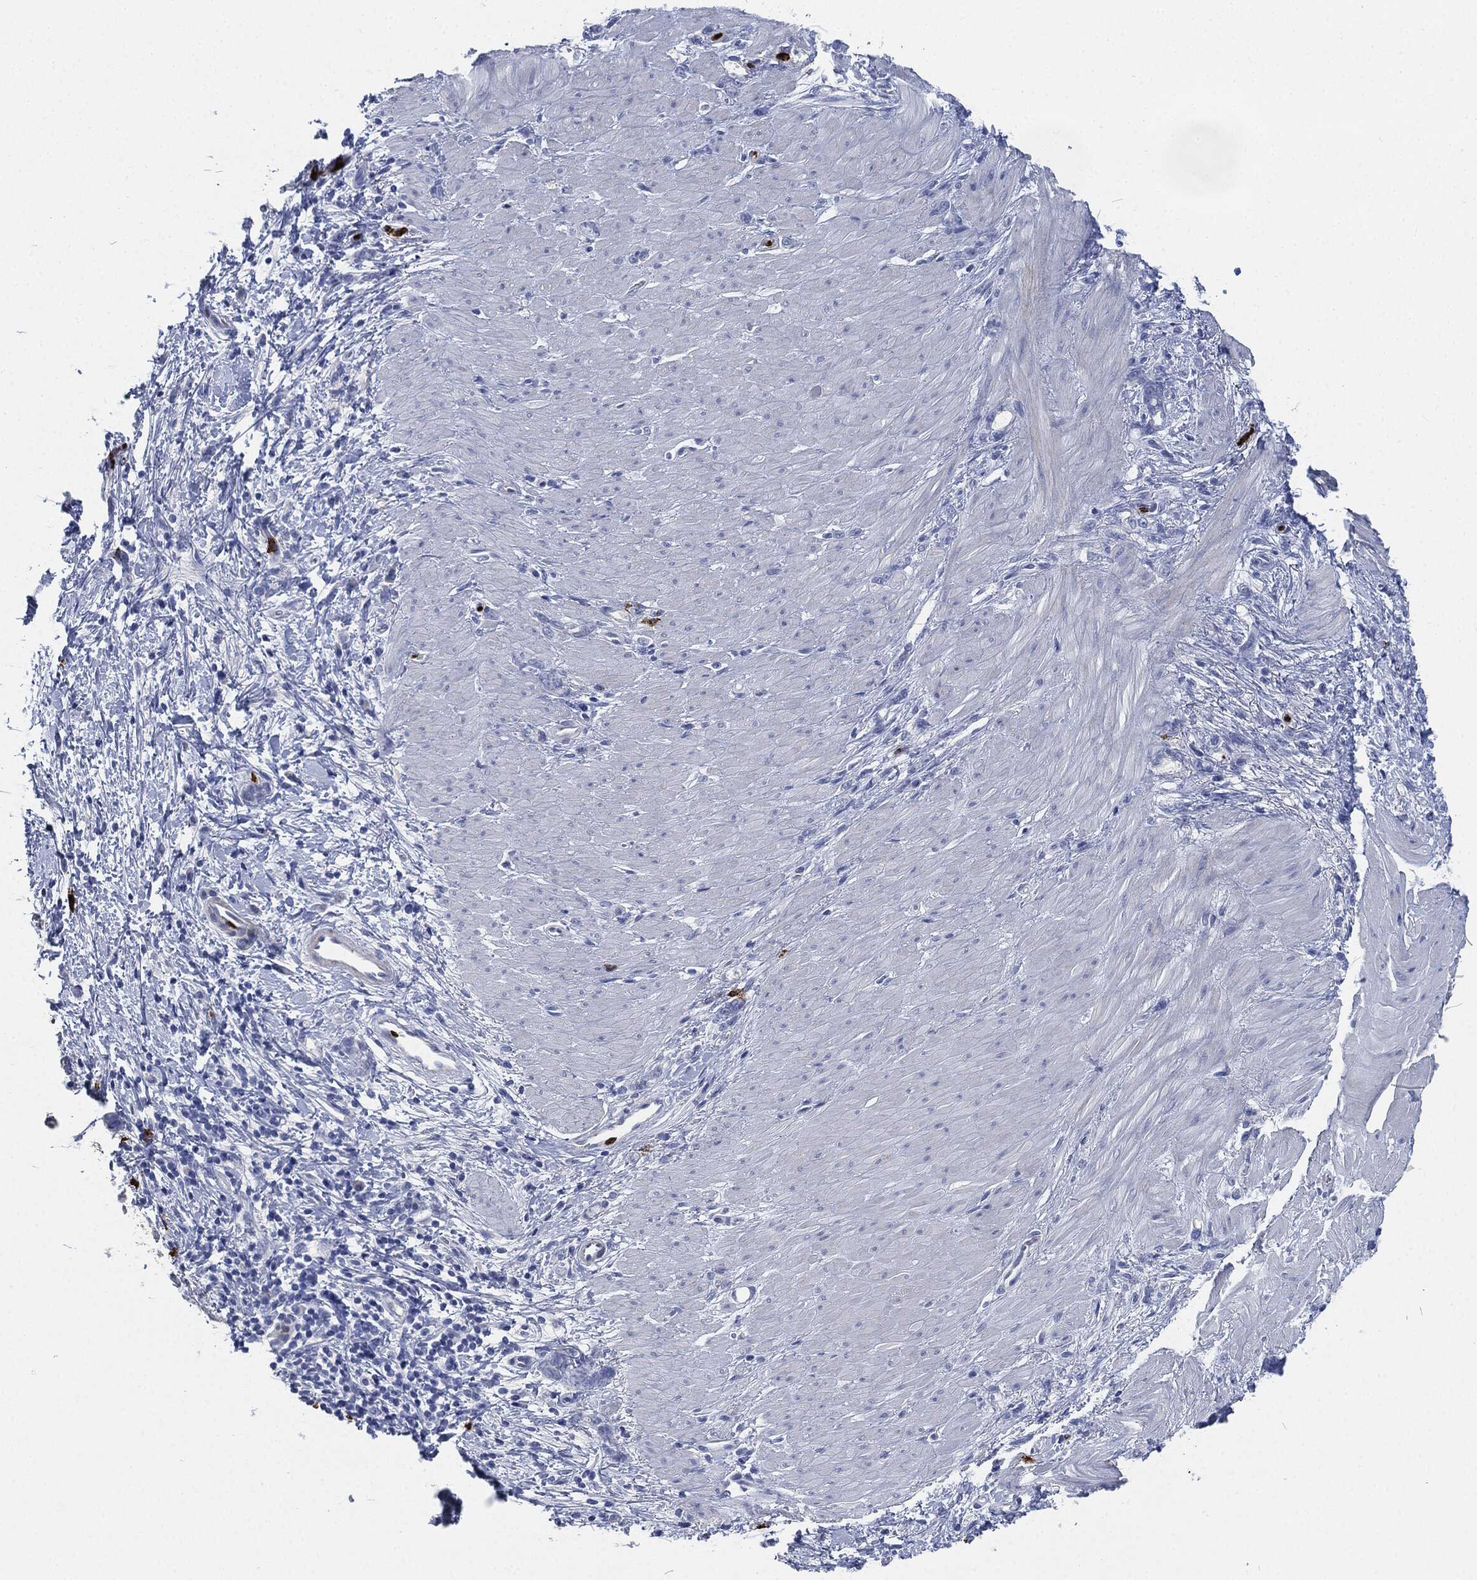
{"staining": {"intensity": "negative", "quantity": "none", "location": "none"}, "tissue": "stomach cancer", "cell_type": "Tumor cells", "image_type": "cancer", "snomed": [{"axis": "morphology", "description": "Normal tissue, NOS"}, {"axis": "morphology", "description": "Adenocarcinoma, NOS"}, {"axis": "topography", "description": "Stomach"}], "caption": "The histopathology image shows no staining of tumor cells in adenocarcinoma (stomach).", "gene": "MPO", "patient": {"sex": "male", "age": 67}}